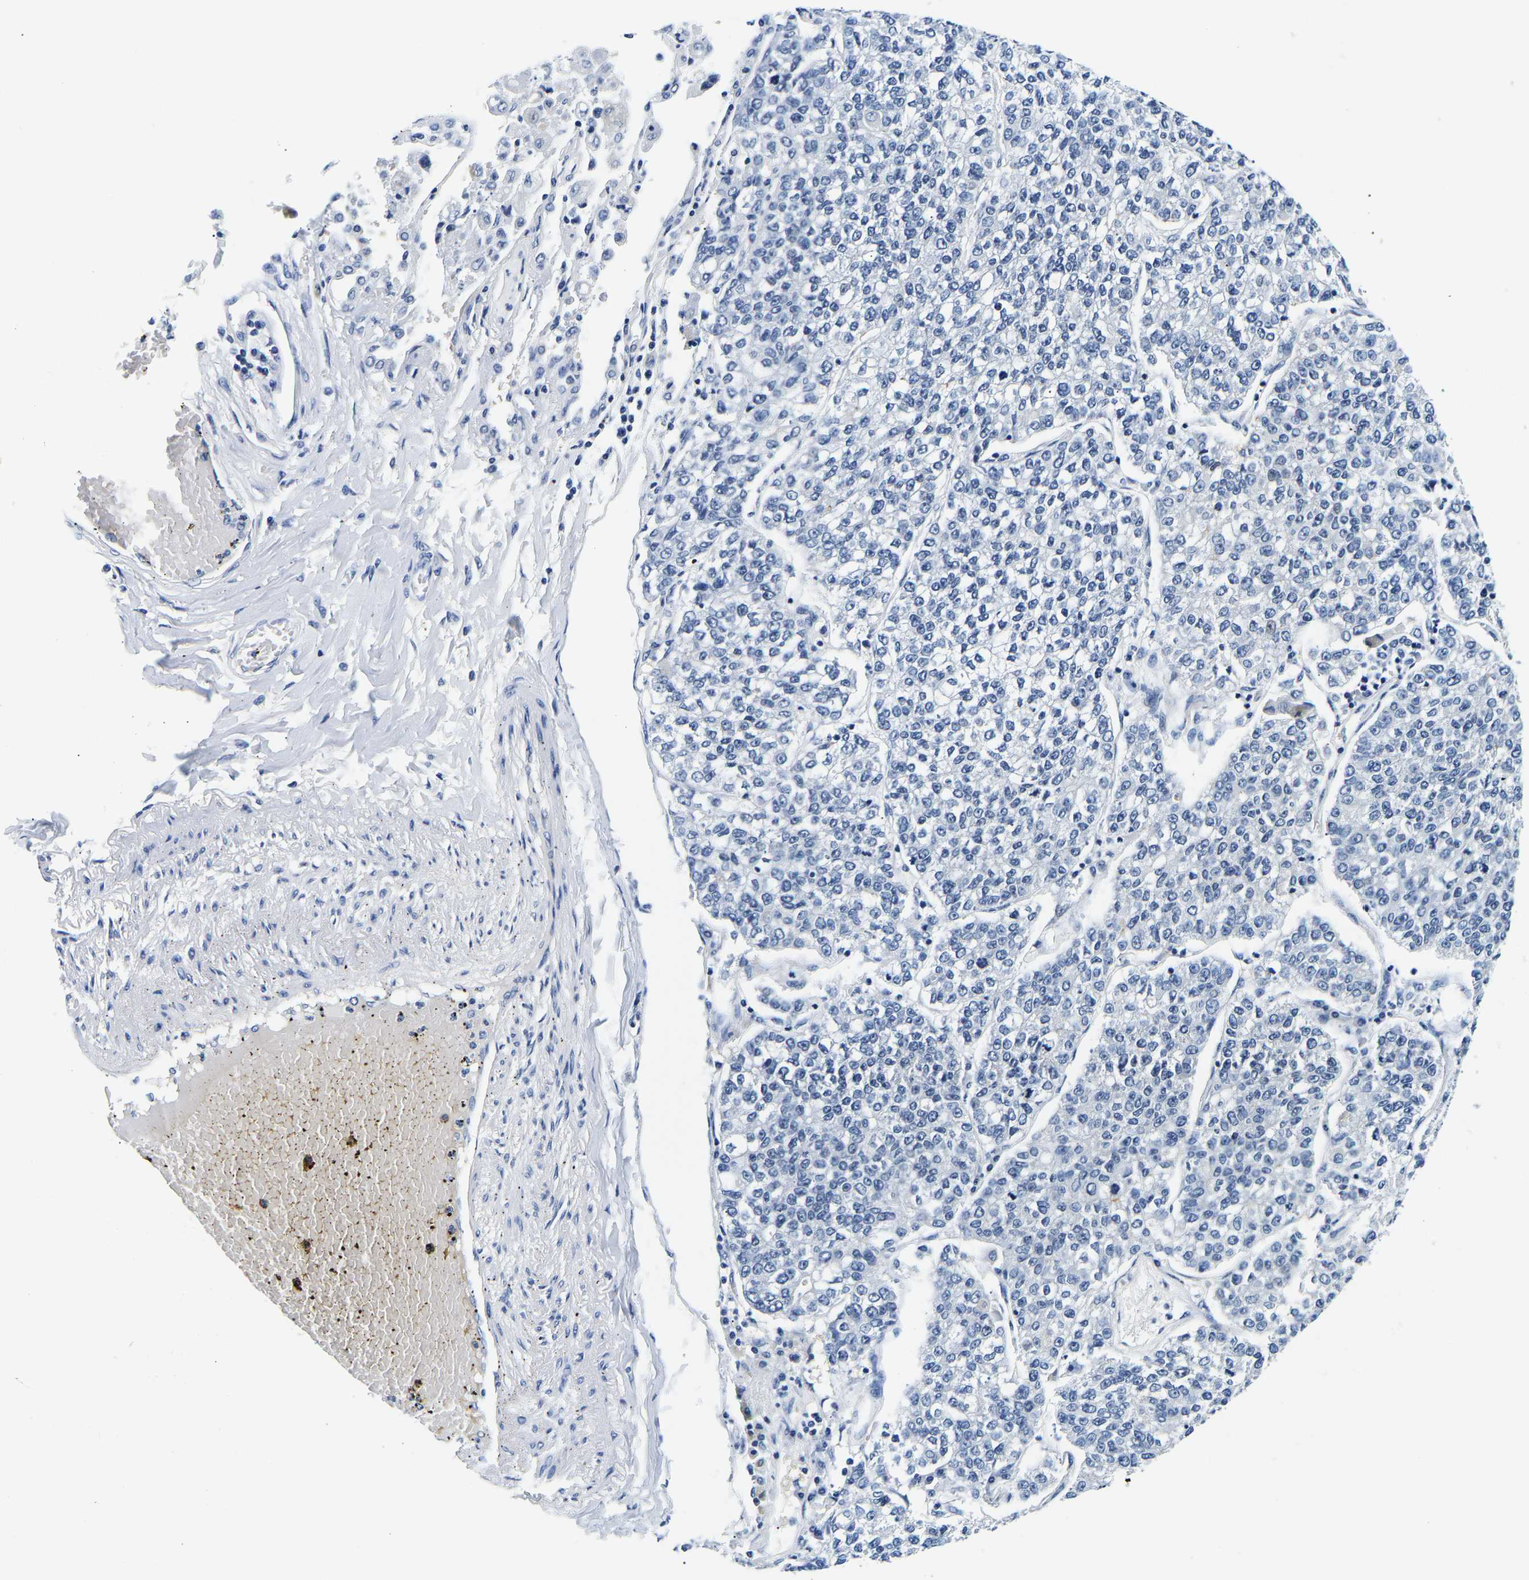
{"staining": {"intensity": "negative", "quantity": "none", "location": "none"}, "tissue": "lung cancer", "cell_type": "Tumor cells", "image_type": "cancer", "snomed": [{"axis": "morphology", "description": "Adenocarcinoma, NOS"}, {"axis": "topography", "description": "Lung"}], "caption": "Immunohistochemistry histopathology image of neoplastic tissue: human lung adenocarcinoma stained with DAB (3,3'-diaminobenzidine) shows no significant protein staining in tumor cells.", "gene": "UCHL3", "patient": {"sex": "male", "age": 49}}